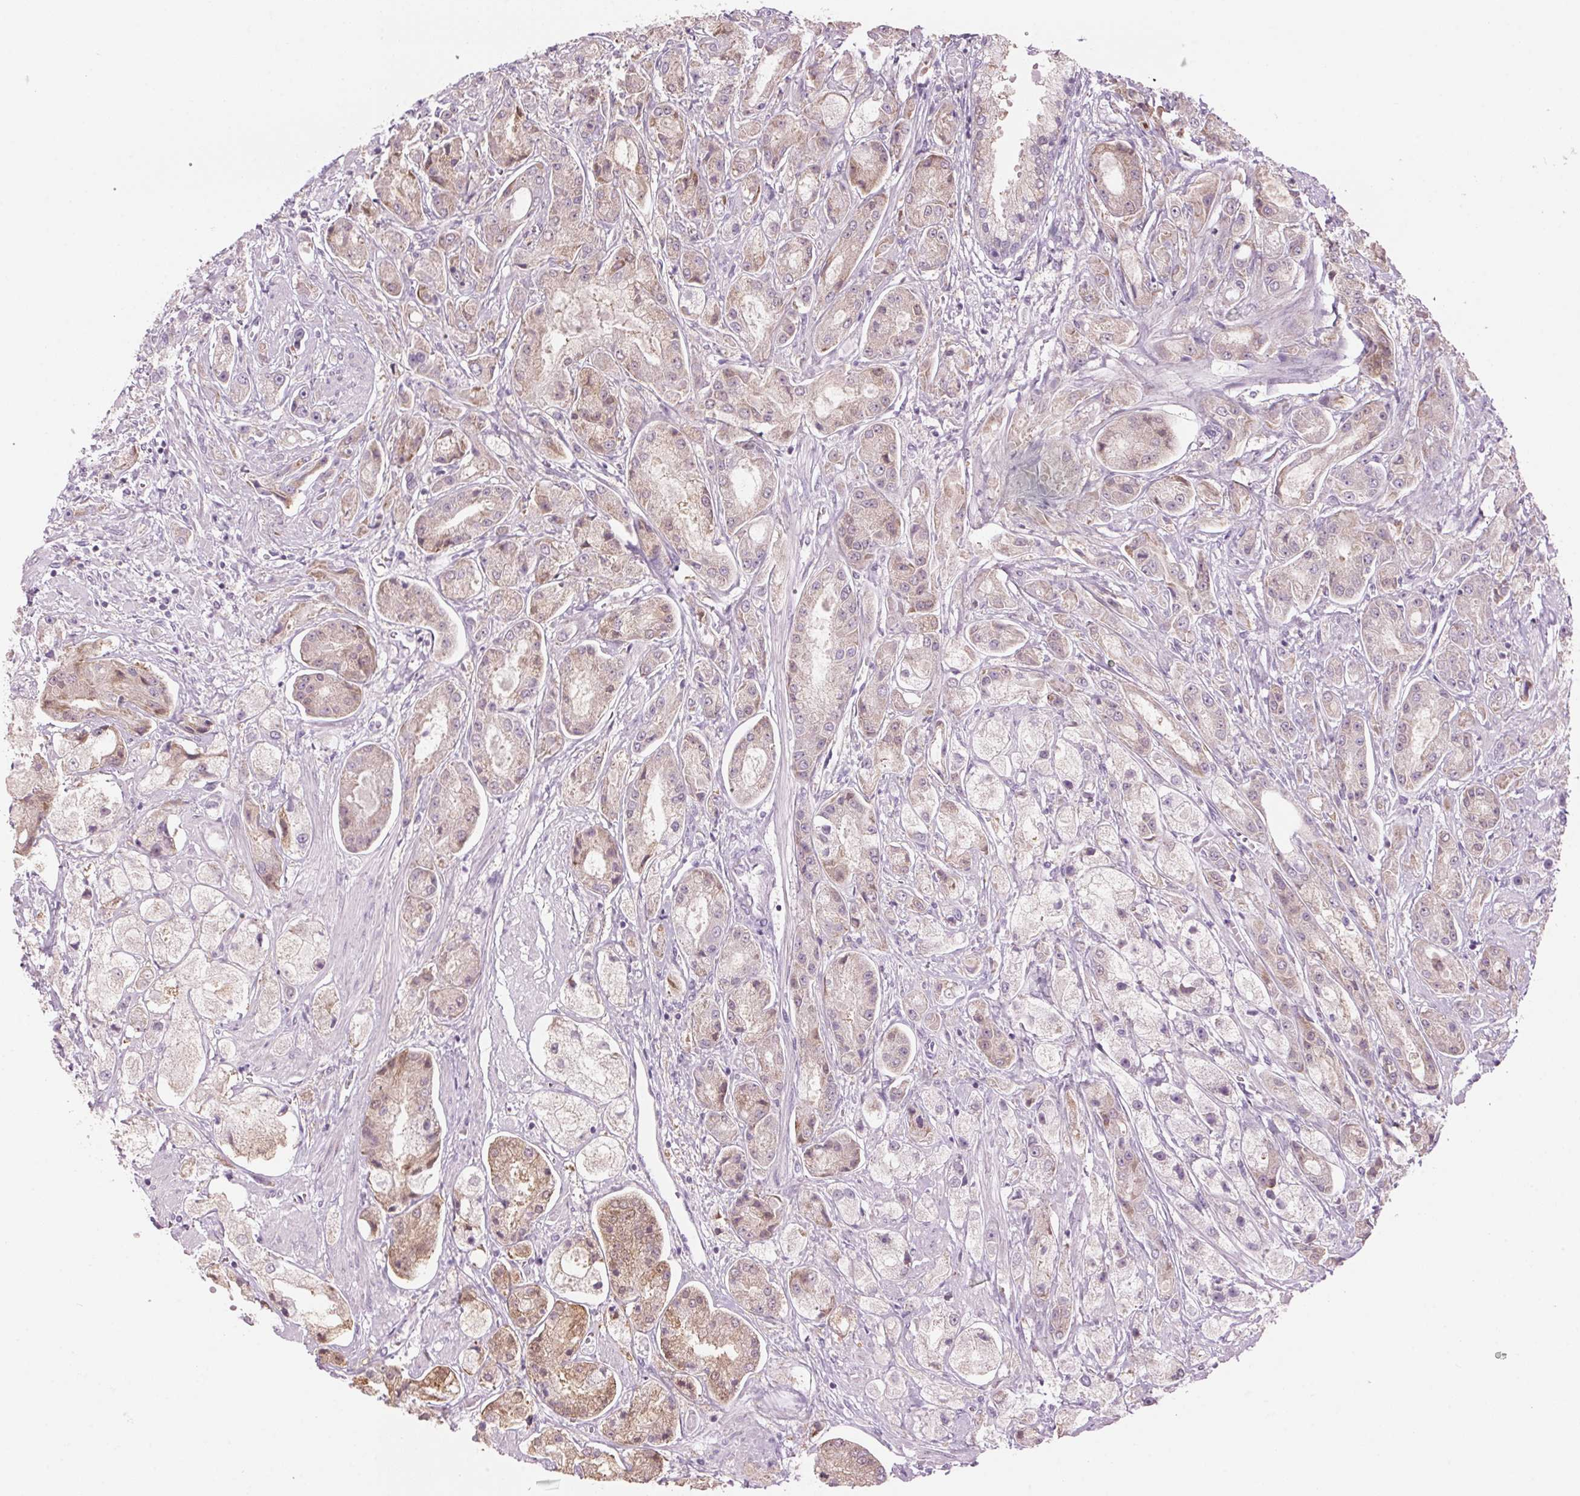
{"staining": {"intensity": "weak", "quantity": "<25%", "location": "cytoplasmic/membranous,nuclear"}, "tissue": "prostate cancer", "cell_type": "Tumor cells", "image_type": "cancer", "snomed": [{"axis": "morphology", "description": "Adenocarcinoma, High grade"}, {"axis": "topography", "description": "Prostate"}], "caption": "This photomicrograph is of prostate high-grade adenocarcinoma stained with immunohistochemistry (IHC) to label a protein in brown with the nuclei are counter-stained blue. There is no expression in tumor cells. Brightfield microscopy of IHC stained with DAB (brown) and hematoxylin (blue), captured at high magnification.", "gene": "GNMT", "patient": {"sex": "male", "age": 67}}